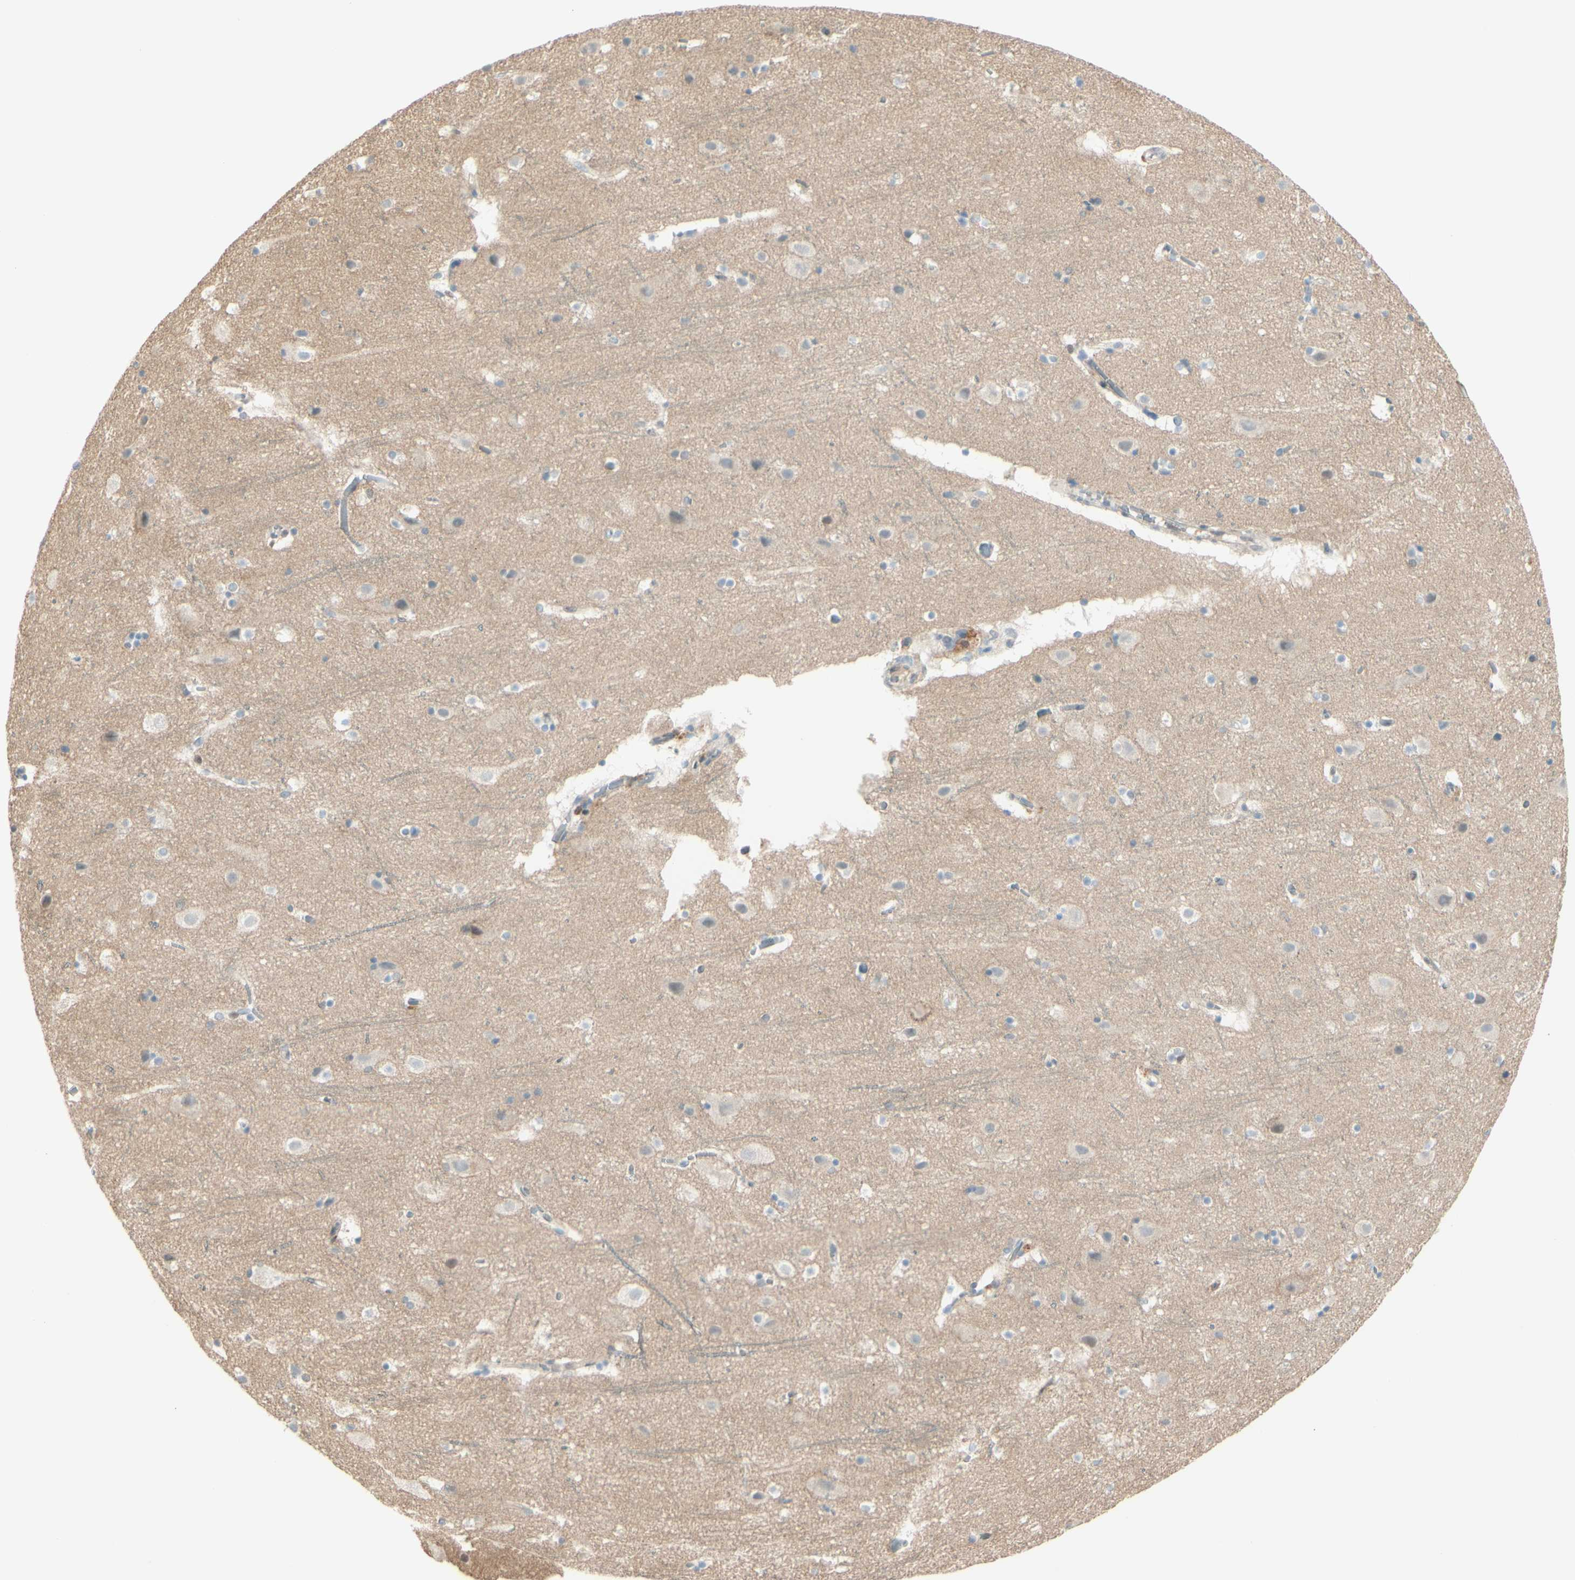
{"staining": {"intensity": "negative", "quantity": "none", "location": "none"}, "tissue": "cerebral cortex", "cell_type": "Endothelial cells", "image_type": "normal", "snomed": [{"axis": "morphology", "description": "Normal tissue, NOS"}, {"axis": "topography", "description": "Cerebral cortex"}], "caption": "An IHC micrograph of benign cerebral cortex is shown. There is no staining in endothelial cells of cerebral cortex. Nuclei are stained in blue.", "gene": "PTTG1", "patient": {"sex": "male", "age": 45}}